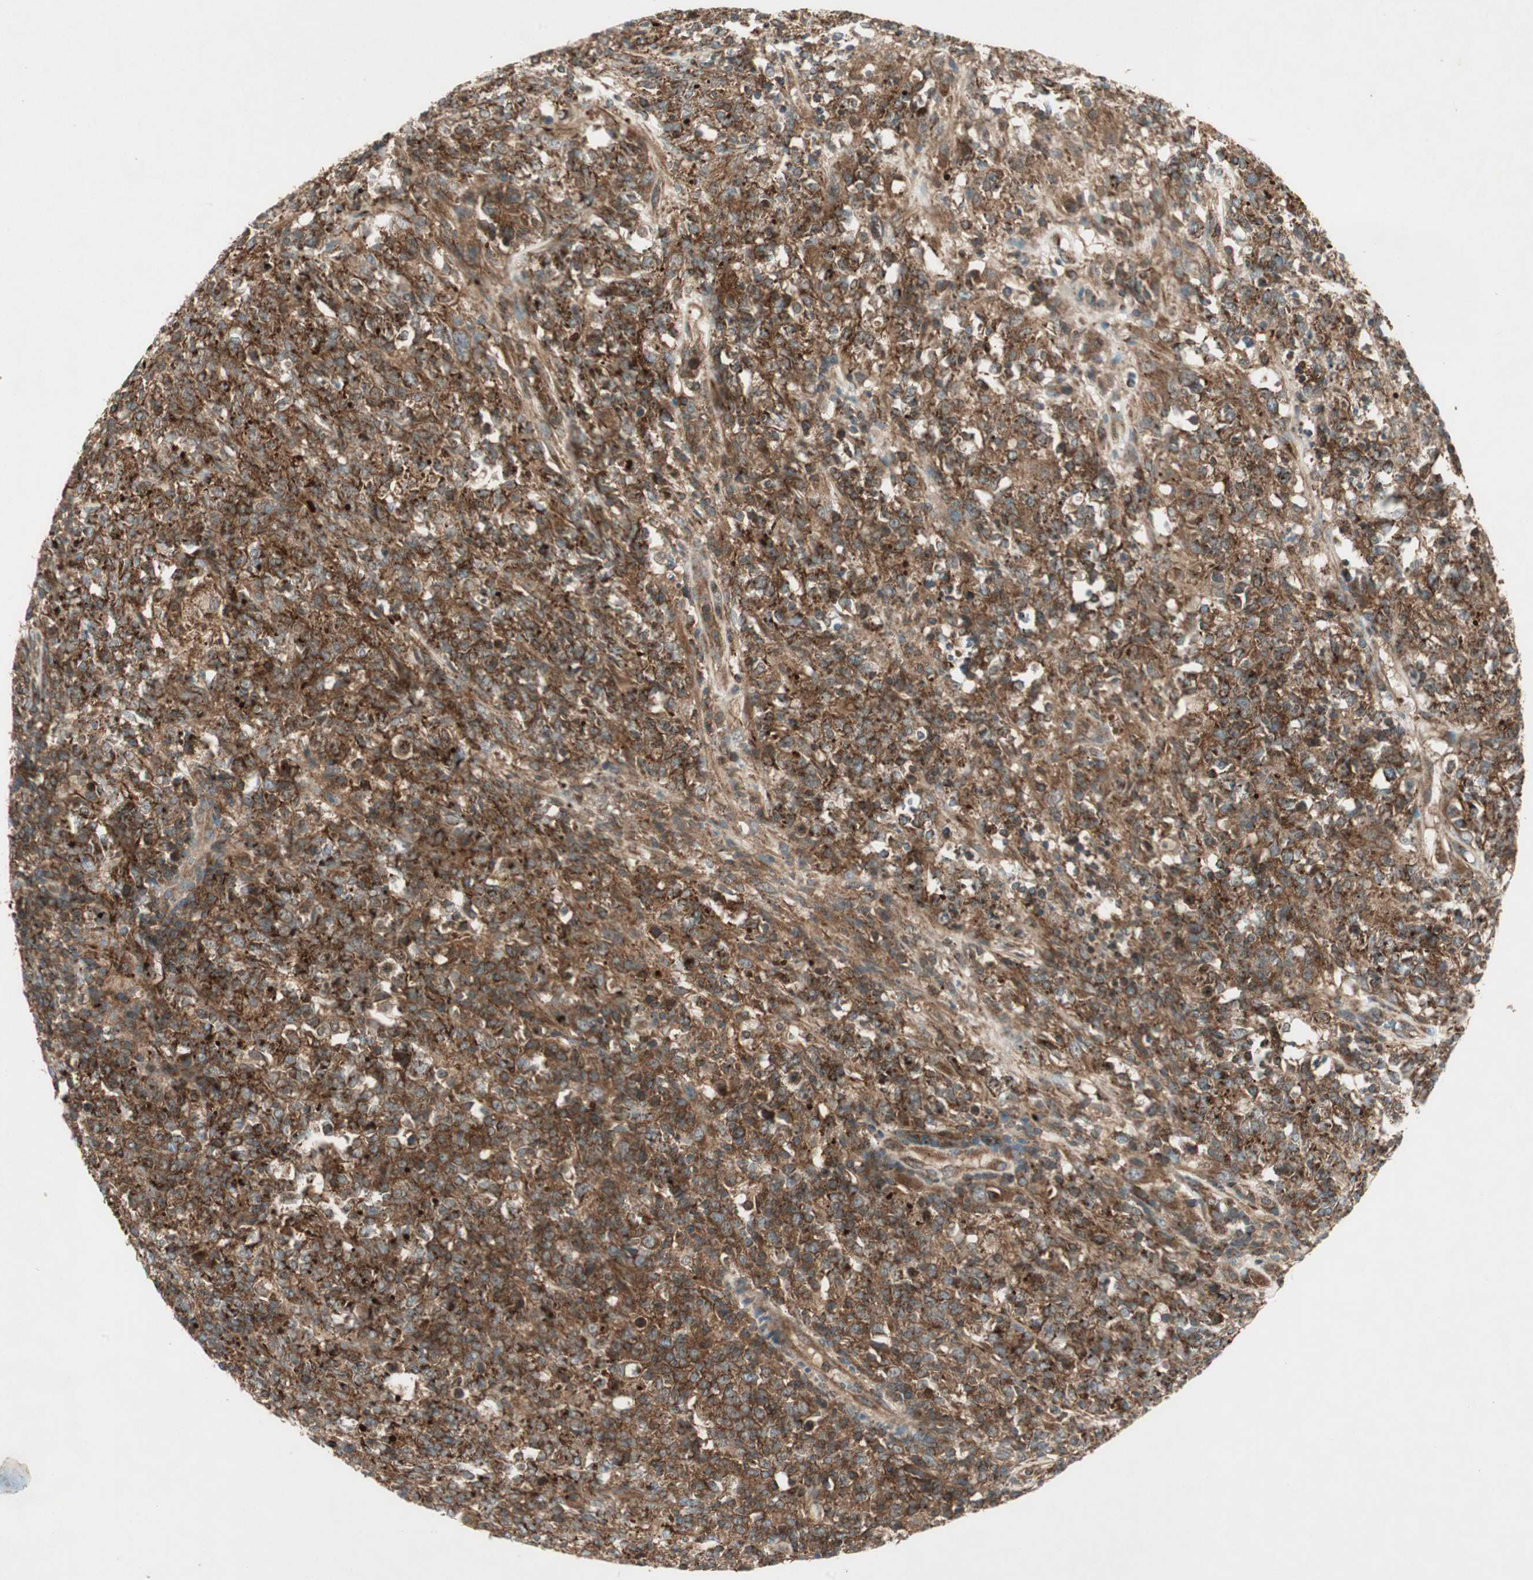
{"staining": {"intensity": "strong", "quantity": ">75%", "location": "cytoplasmic/membranous"}, "tissue": "lymphoma", "cell_type": "Tumor cells", "image_type": "cancer", "snomed": [{"axis": "morphology", "description": "Malignant lymphoma, non-Hodgkin's type, High grade"}, {"axis": "topography", "description": "Lymph node"}], "caption": "This image exhibits IHC staining of human malignant lymphoma, non-Hodgkin's type (high-grade), with high strong cytoplasmic/membranous staining in approximately >75% of tumor cells.", "gene": "CHADL", "patient": {"sex": "female", "age": 84}}